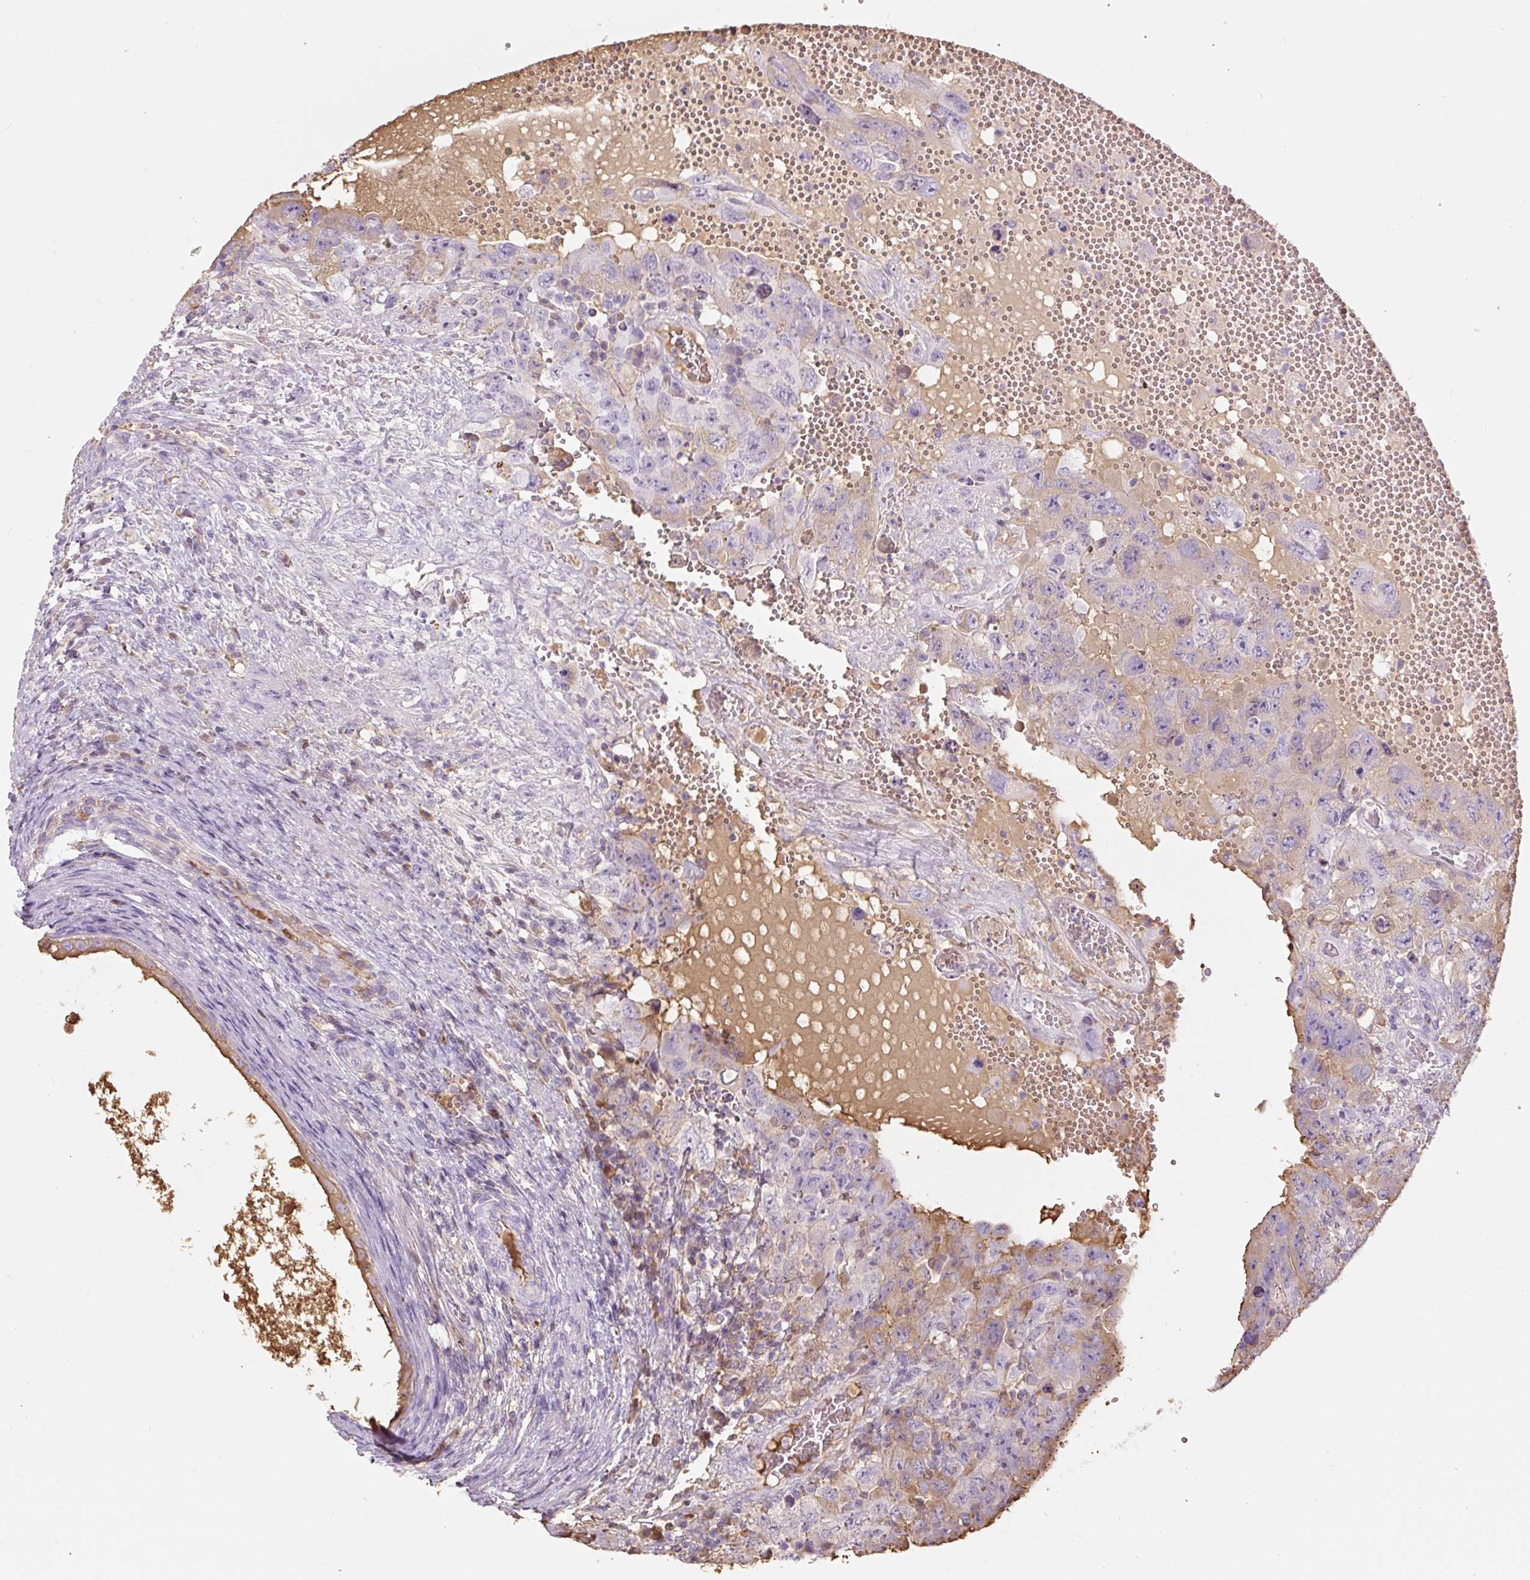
{"staining": {"intensity": "weak", "quantity": "<25%", "location": "cytoplasmic/membranous"}, "tissue": "testis cancer", "cell_type": "Tumor cells", "image_type": "cancer", "snomed": [{"axis": "morphology", "description": "Carcinoma, Embryonal, NOS"}, {"axis": "topography", "description": "Testis"}], "caption": "High power microscopy photomicrograph of an immunohistochemistry micrograph of embryonal carcinoma (testis), revealing no significant staining in tumor cells.", "gene": "APOA1", "patient": {"sex": "male", "age": 26}}